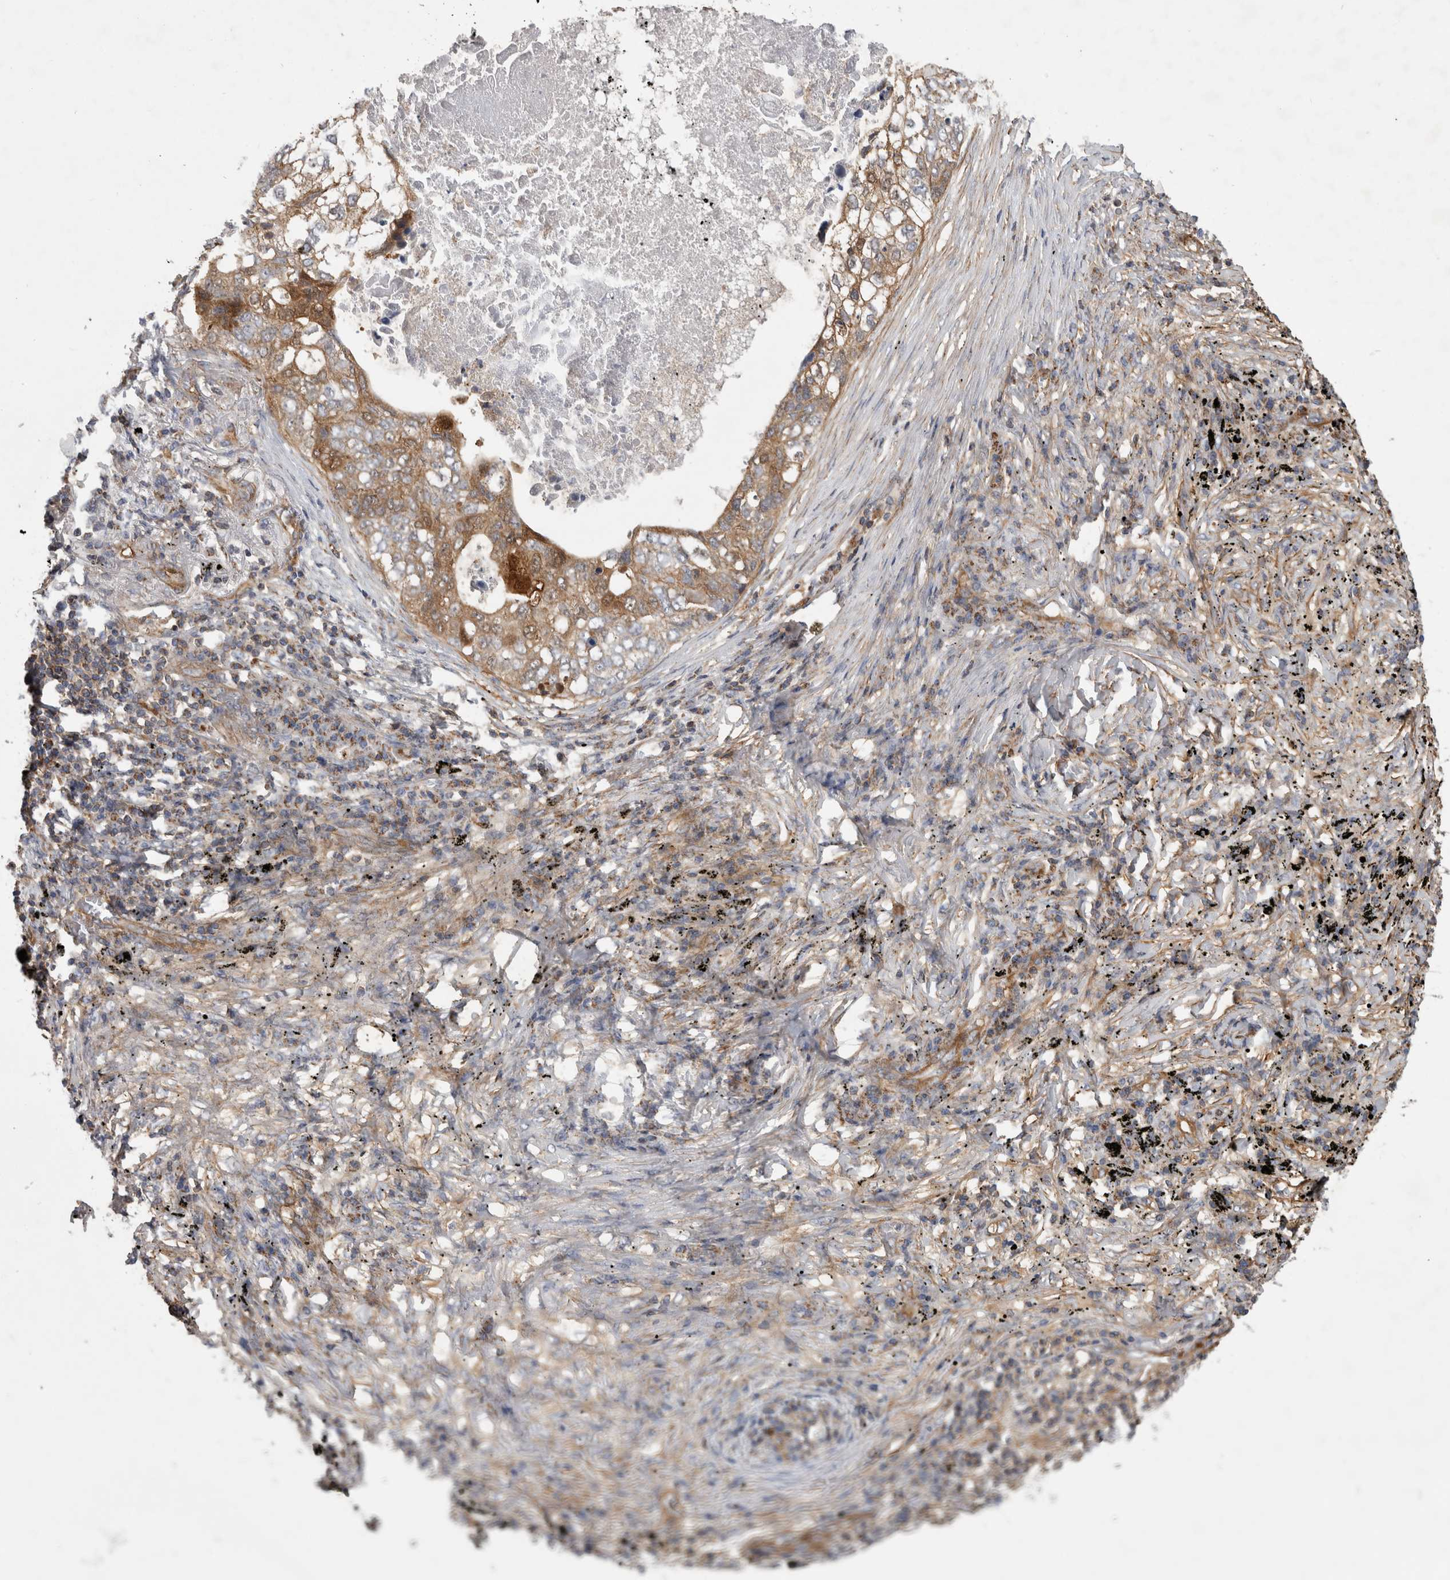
{"staining": {"intensity": "moderate", "quantity": ">75%", "location": "cytoplasmic/membranous"}, "tissue": "lung cancer", "cell_type": "Tumor cells", "image_type": "cancer", "snomed": [{"axis": "morphology", "description": "Squamous cell carcinoma, NOS"}, {"axis": "topography", "description": "Lung"}], "caption": "Immunohistochemical staining of lung cancer shows moderate cytoplasmic/membranous protein expression in approximately >75% of tumor cells.", "gene": "SFXN2", "patient": {"sex": "female", "age": 63}}